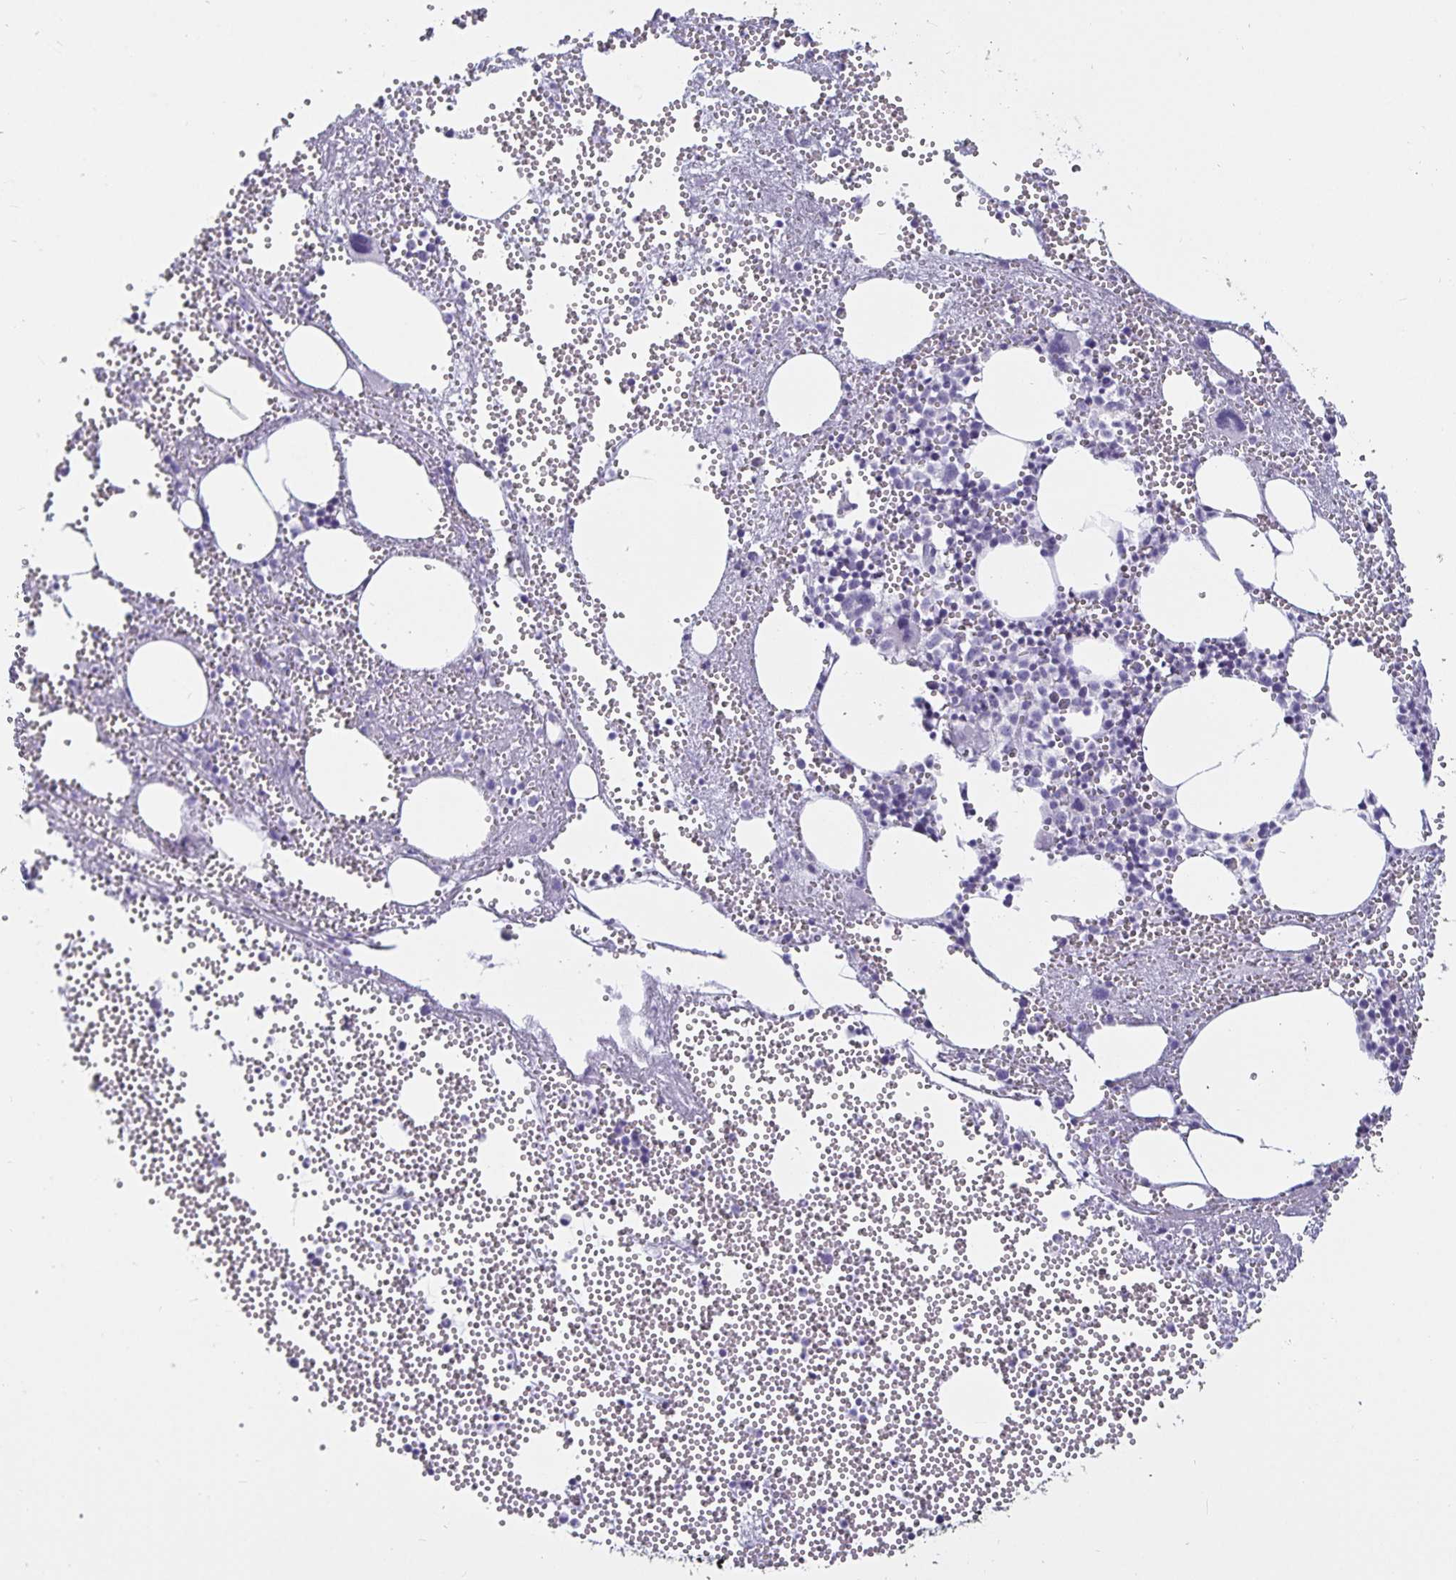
{"staining": {"intensity": "negative", "quantity": "none", "location": "none"}, "tissue": "bone marrow", "cell_type": "Hematopoietic cells", "image_type": "normal", "snomed": [{"axis": "morphology", "description": "Normal tissue, NOS"}, {"axis": "topography", "description": "Bone marrow"}], "caption": "The micrograph reveals no significant staining in hematopoietic cells of bone marrow.", "gene": "DEFA6", "patient": {"sex": "female", "age": 80}}